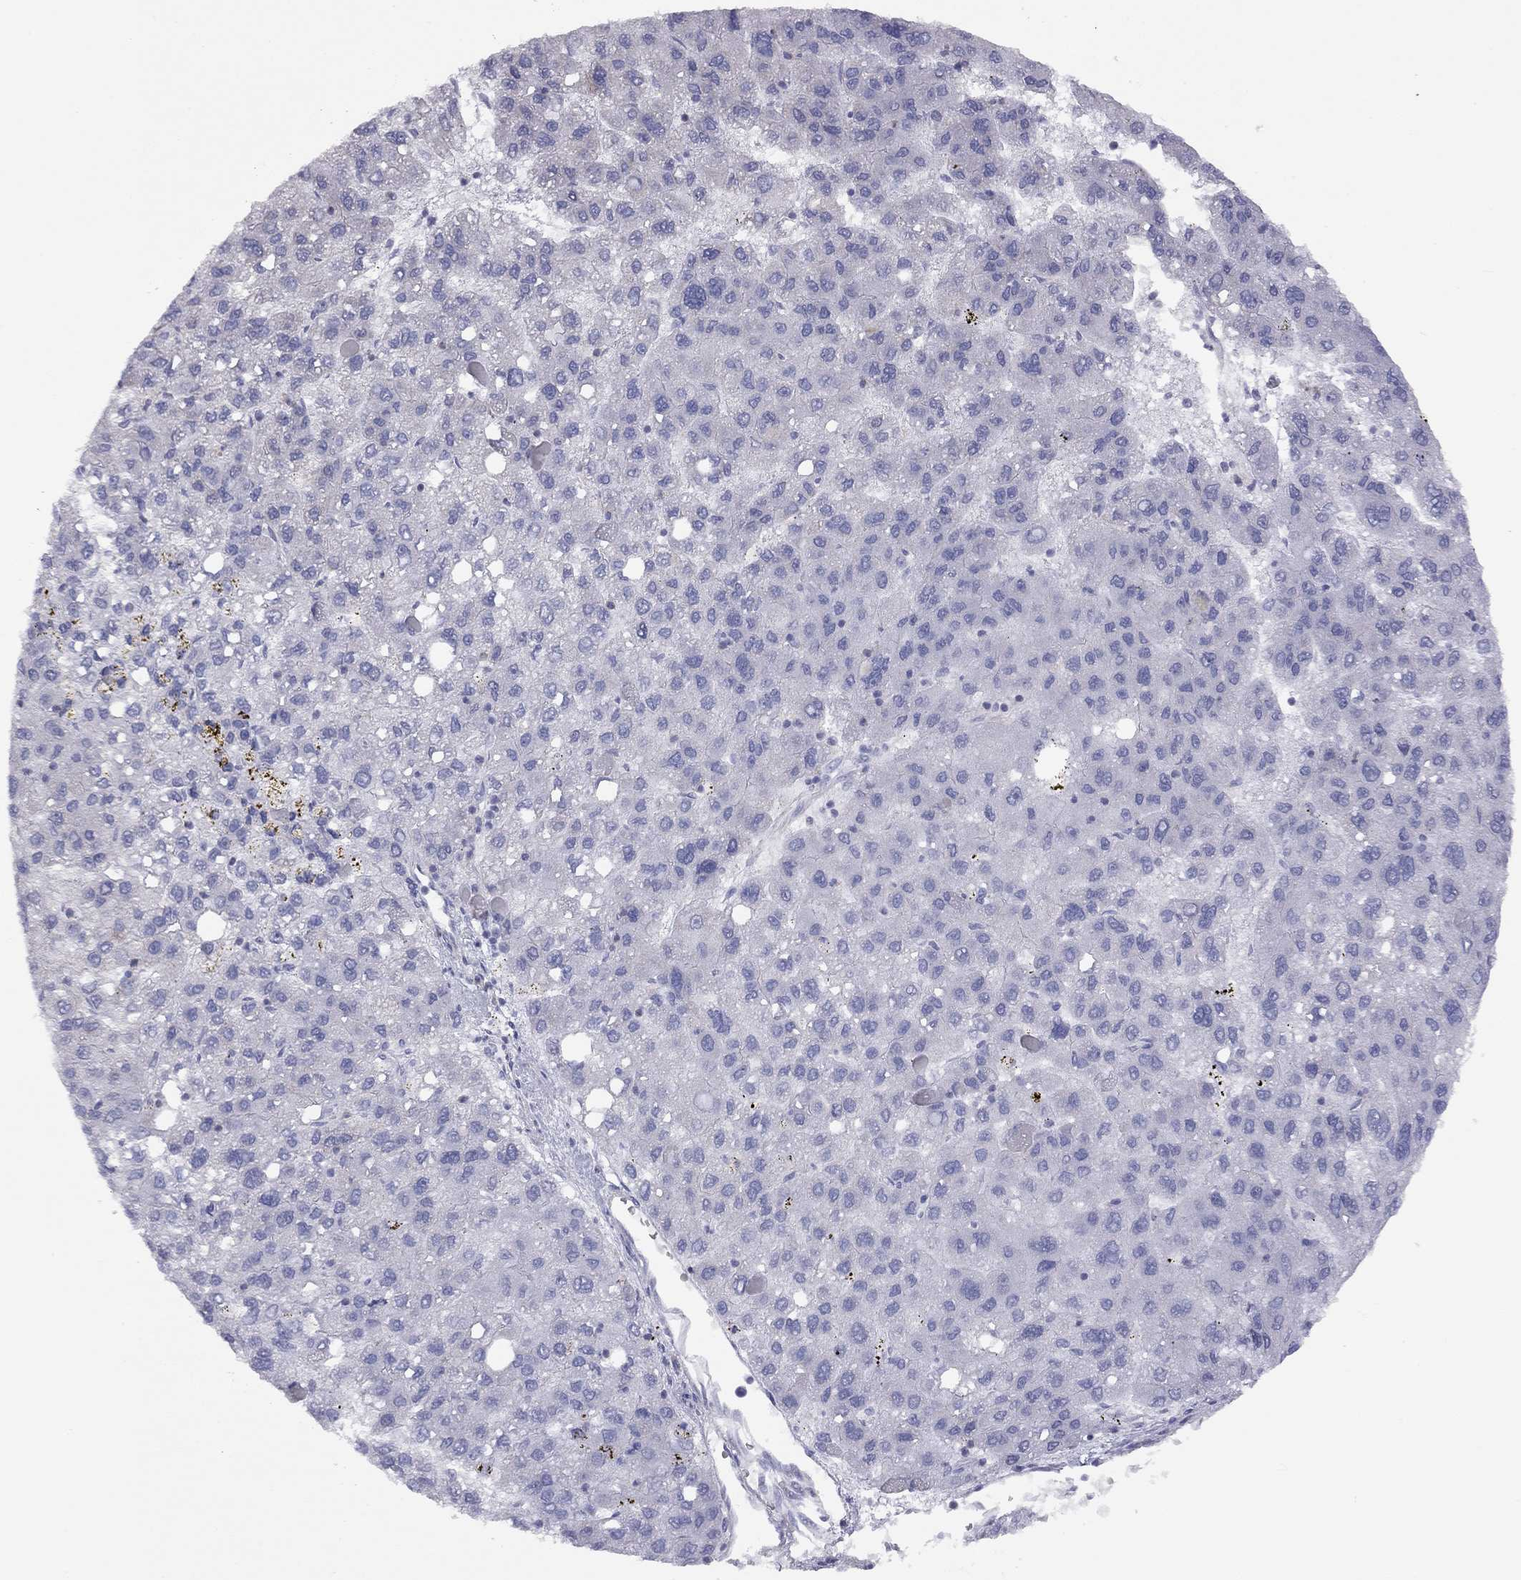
{"staining": {"intensity": "negative", "quantity": "none", "location": "none"}, "tissue": "liver cancer", "cell_type": "Tumor cells", "image_type": "cancer", "snomed": [{"axis": "morphology", "description": "Carcinoma, Hepatocellular, NOS"}, {"axis": "topography", "description": "Liver"}], "caption": "A histopathology image of human hepatocellular carcinoma (liver) is negative for staining in tumor cells.", "gene": "ADCYAP1", "patient": {"sex": "female", "age": 82}}